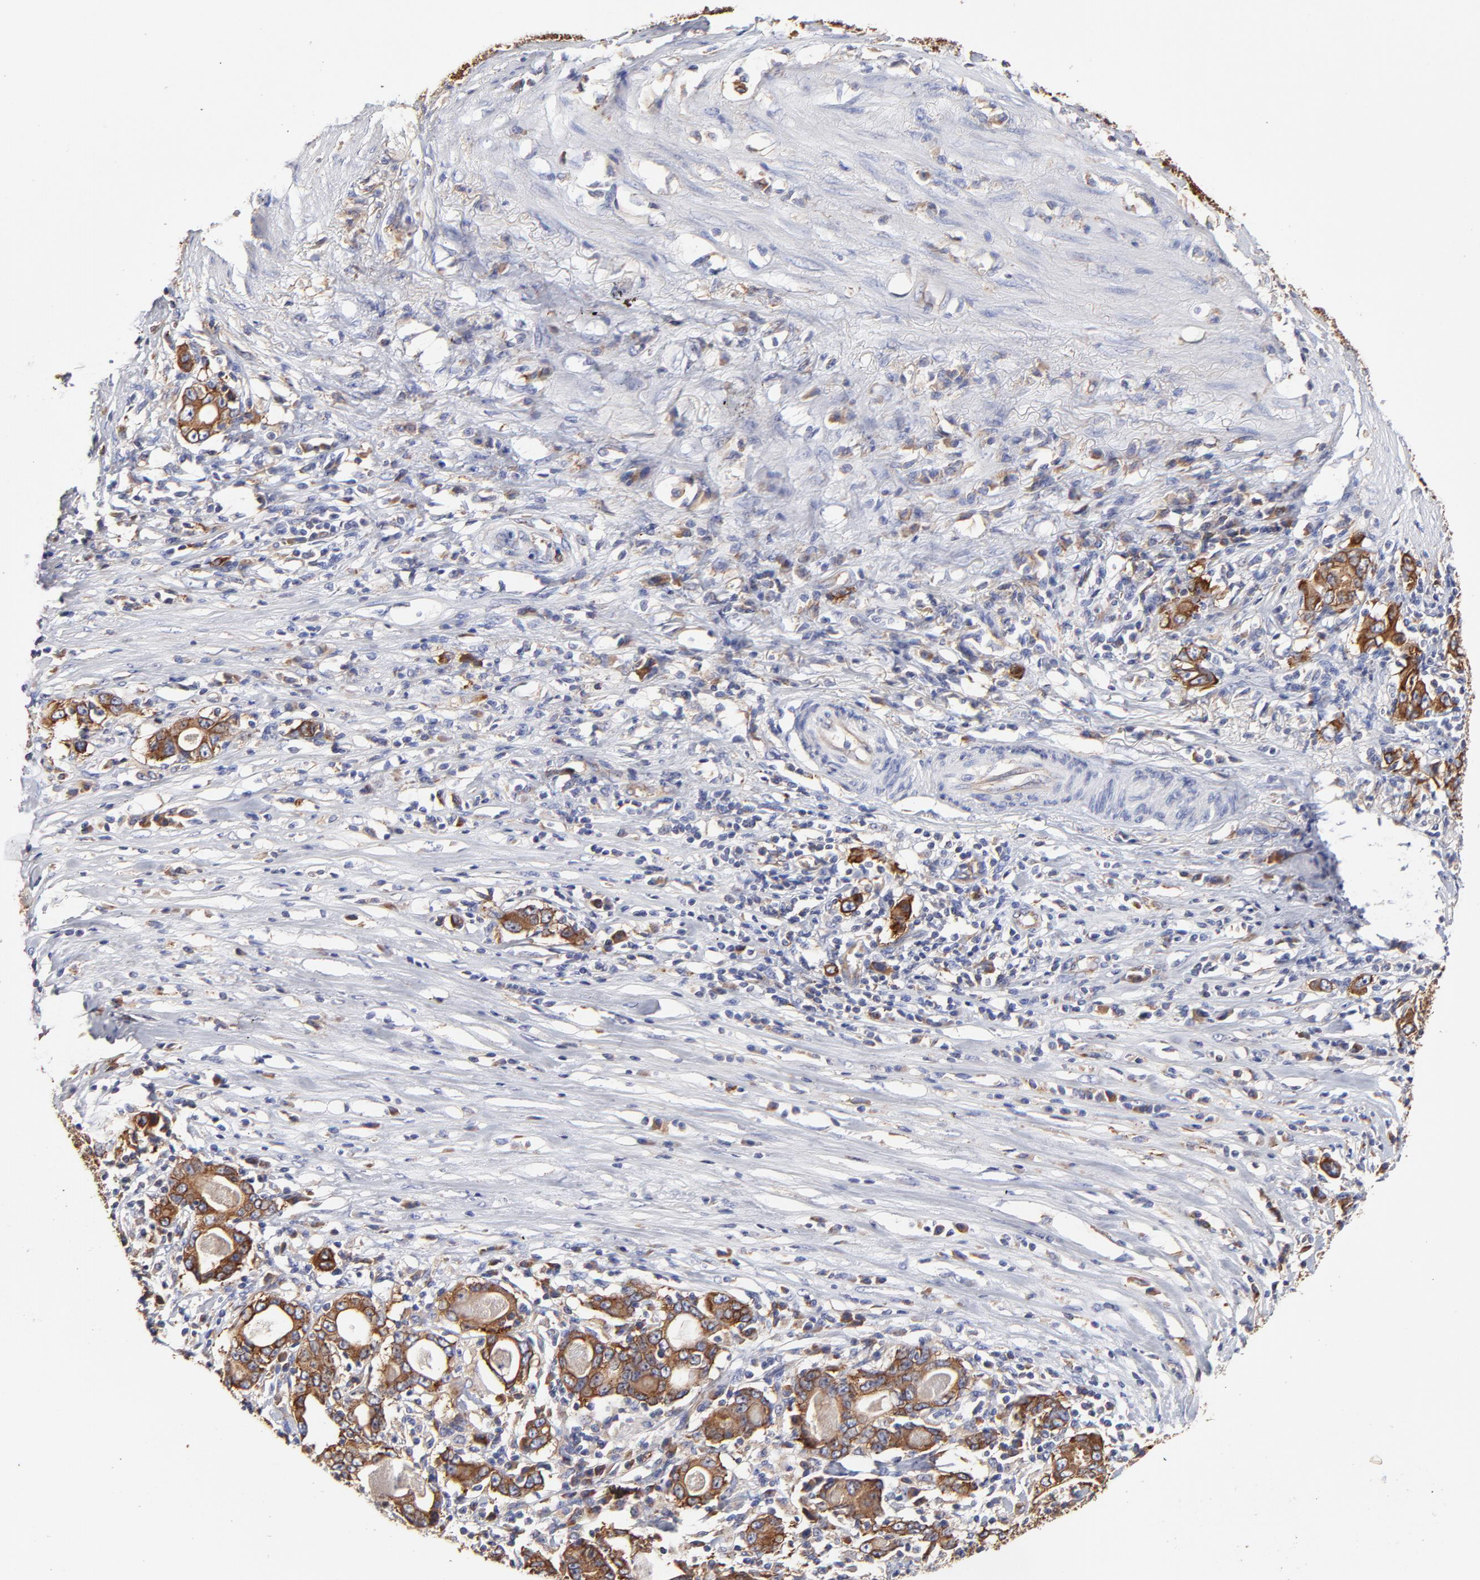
{"staining": {"intensity": "strong", "quantity": ">75%", "location": "cytoplasmic/membranous"}, "tissue": "stomach cancer", "cell_type": "Tumor cells", "image_type": "cancer", "snomed": [{"axis": "morphology", "description": "Adenocarcinoma, NOS"}, {"axis": "topography", "description": "Stomach, lower"}], "caption": "Strong cytoplasmic/membranous protein positivity is identified in about >75% of tumor cells in adenocarcinoma (stomach). (brown staining indicates protein expression, while blue staining denotes nuclei).", "gene": "CD2AP", "patient": {"sex": "female", "age": 72}}